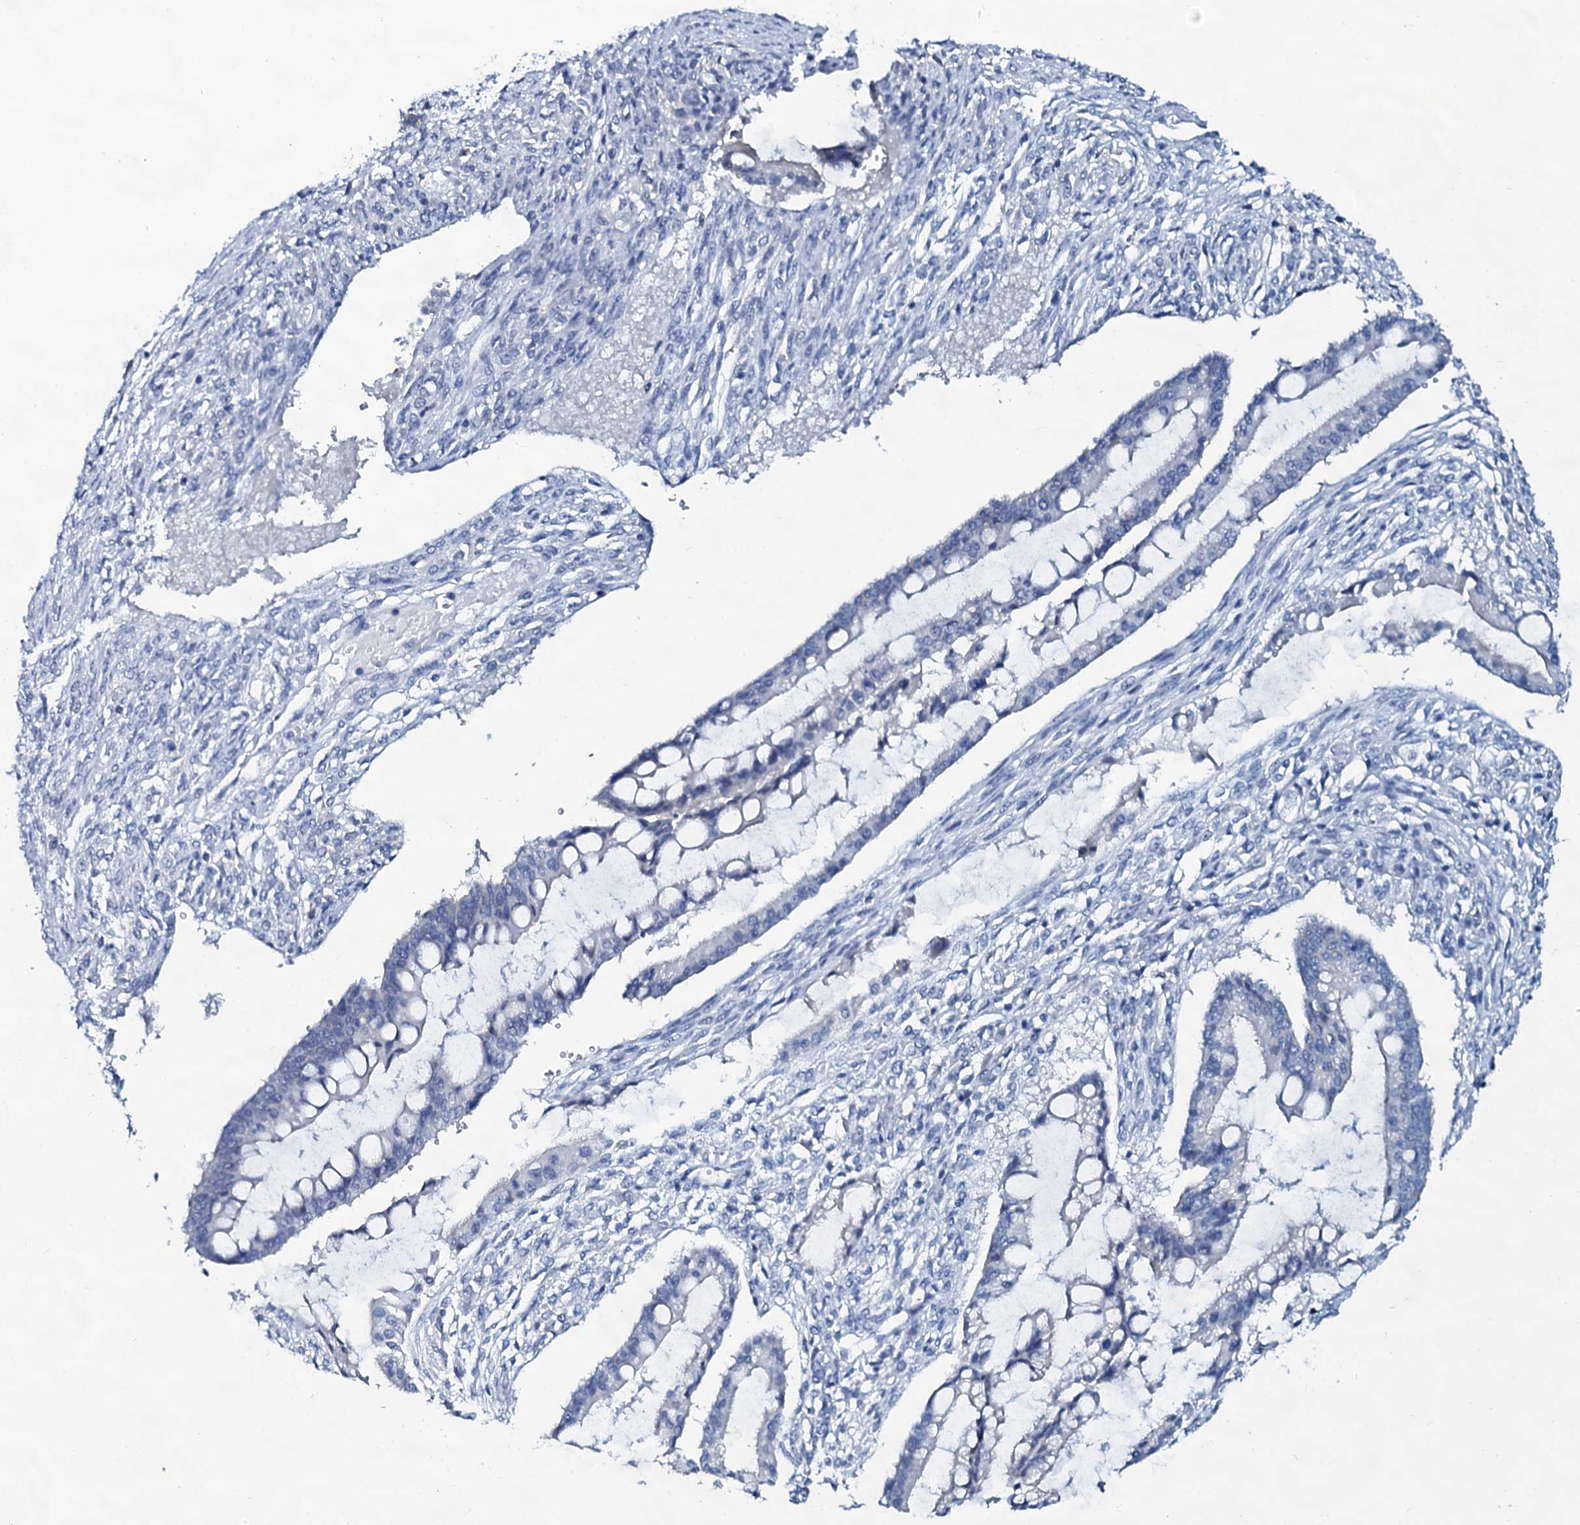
{"staining": {"intensity": "negative", "quantity": "none", "location": "none"}, "tissue": "ovarian cancer", "cell_type": "Tumor cells", "image_type": "cancer", "snomed": [{"axis": "morphology", "description": "Cystadenocarcinoma, mucinous, NOS"}, {"axis": "topography", "description": "Ovary"}], "caption": "Immunohistochemical staining of mucinous cystadenocarcinoma (ovarian) demonstrates no significant staining in tumor cells.", "gene": "SLC4A7", "patient": {"sex": "female", "age": 73}}